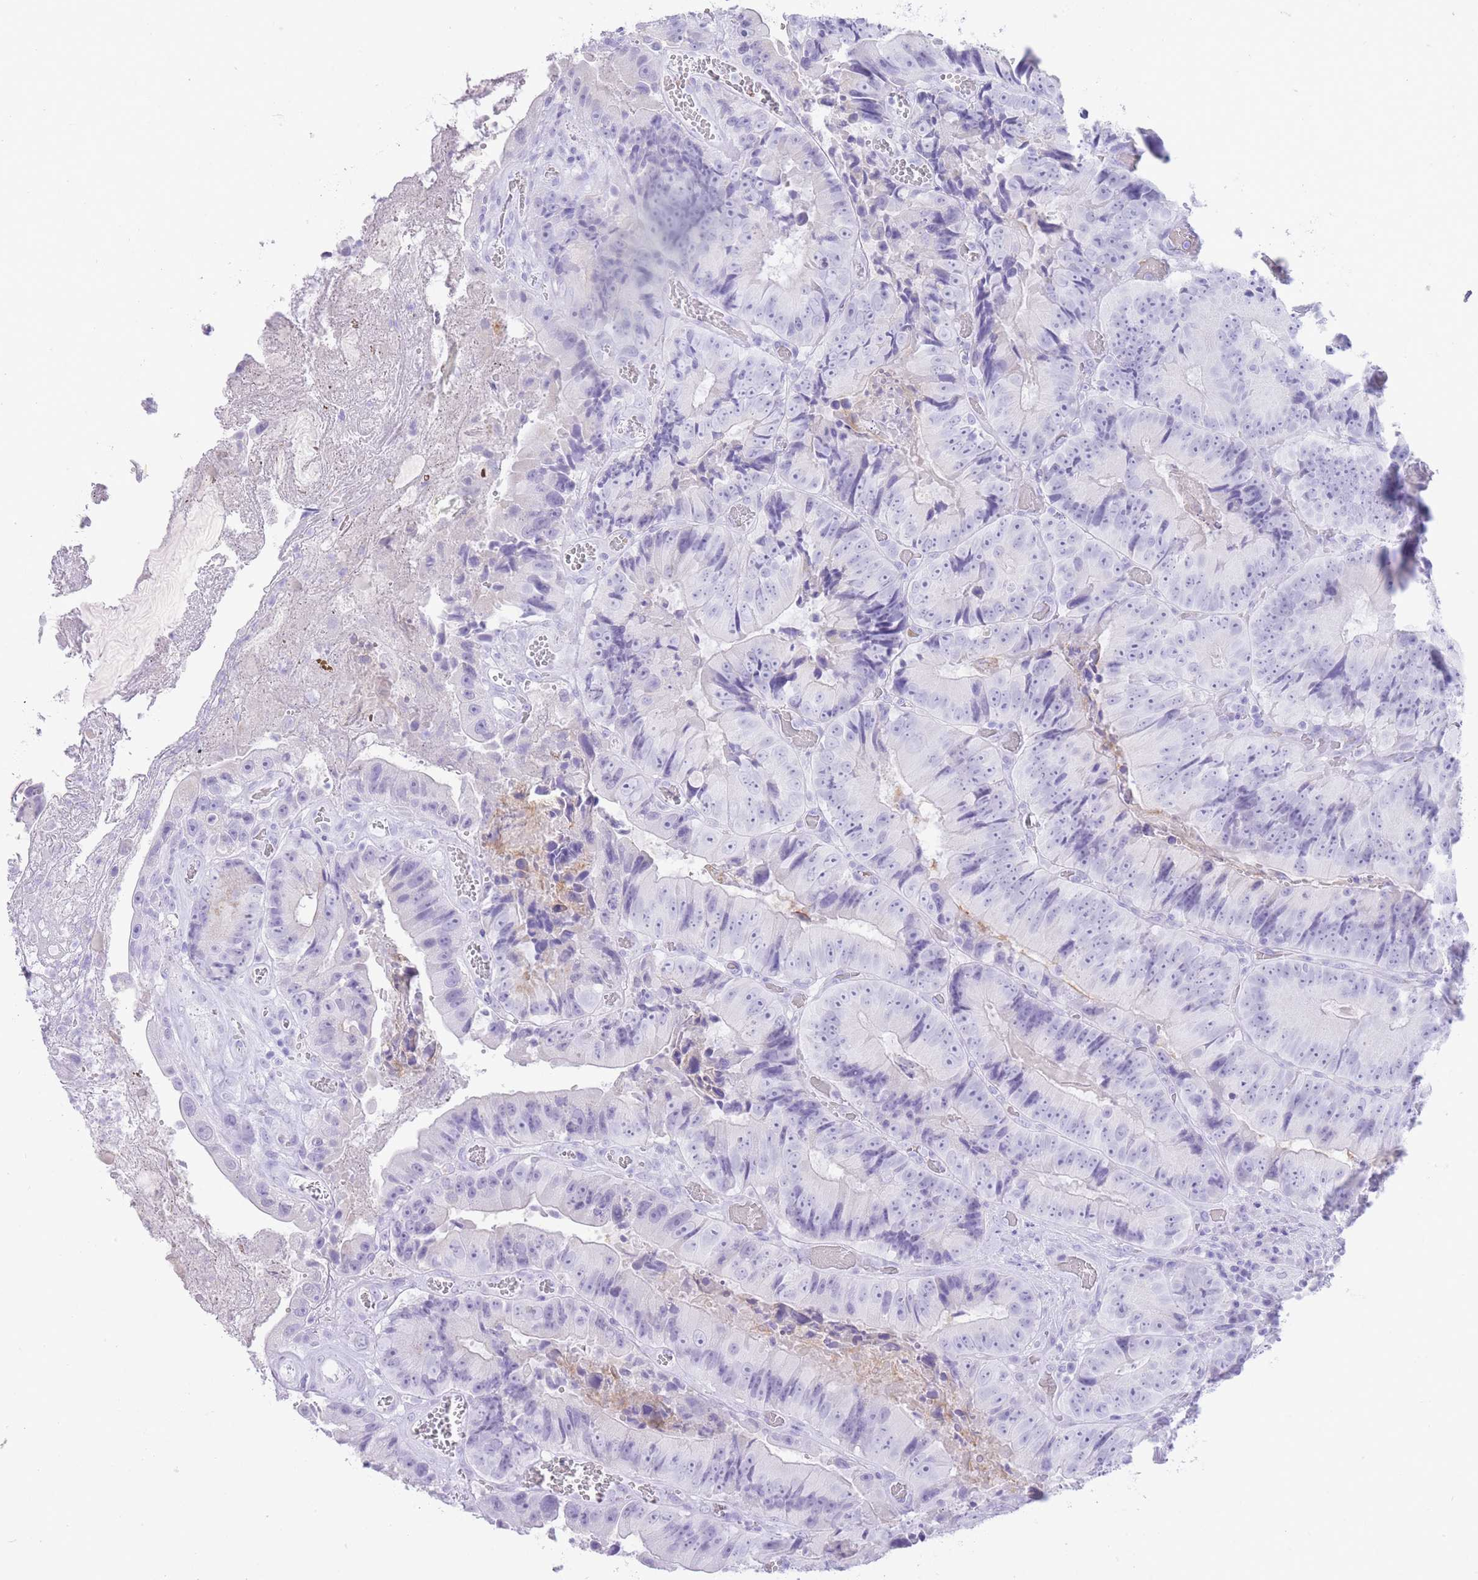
{"staining": {"intensity": "negative", "quantity": "none", "location": "none"}, "tissue": "colorectal cancer", "cell_type": "Tumor cells", "image_type": "cancer", "snomed": [{"axis": "morphology", "description": "Adenocarcinoma, NOS"}, {"axis": "topography", "description": "Colon"}], "caption": "DAB (3,3'-diaminobenzidine) immunohistochemical staining of human colorectal cancer exhibits no significant staining in tumor cells.", "gene": "ELOA2", "patient": {"sex": "female", "age": 86}}